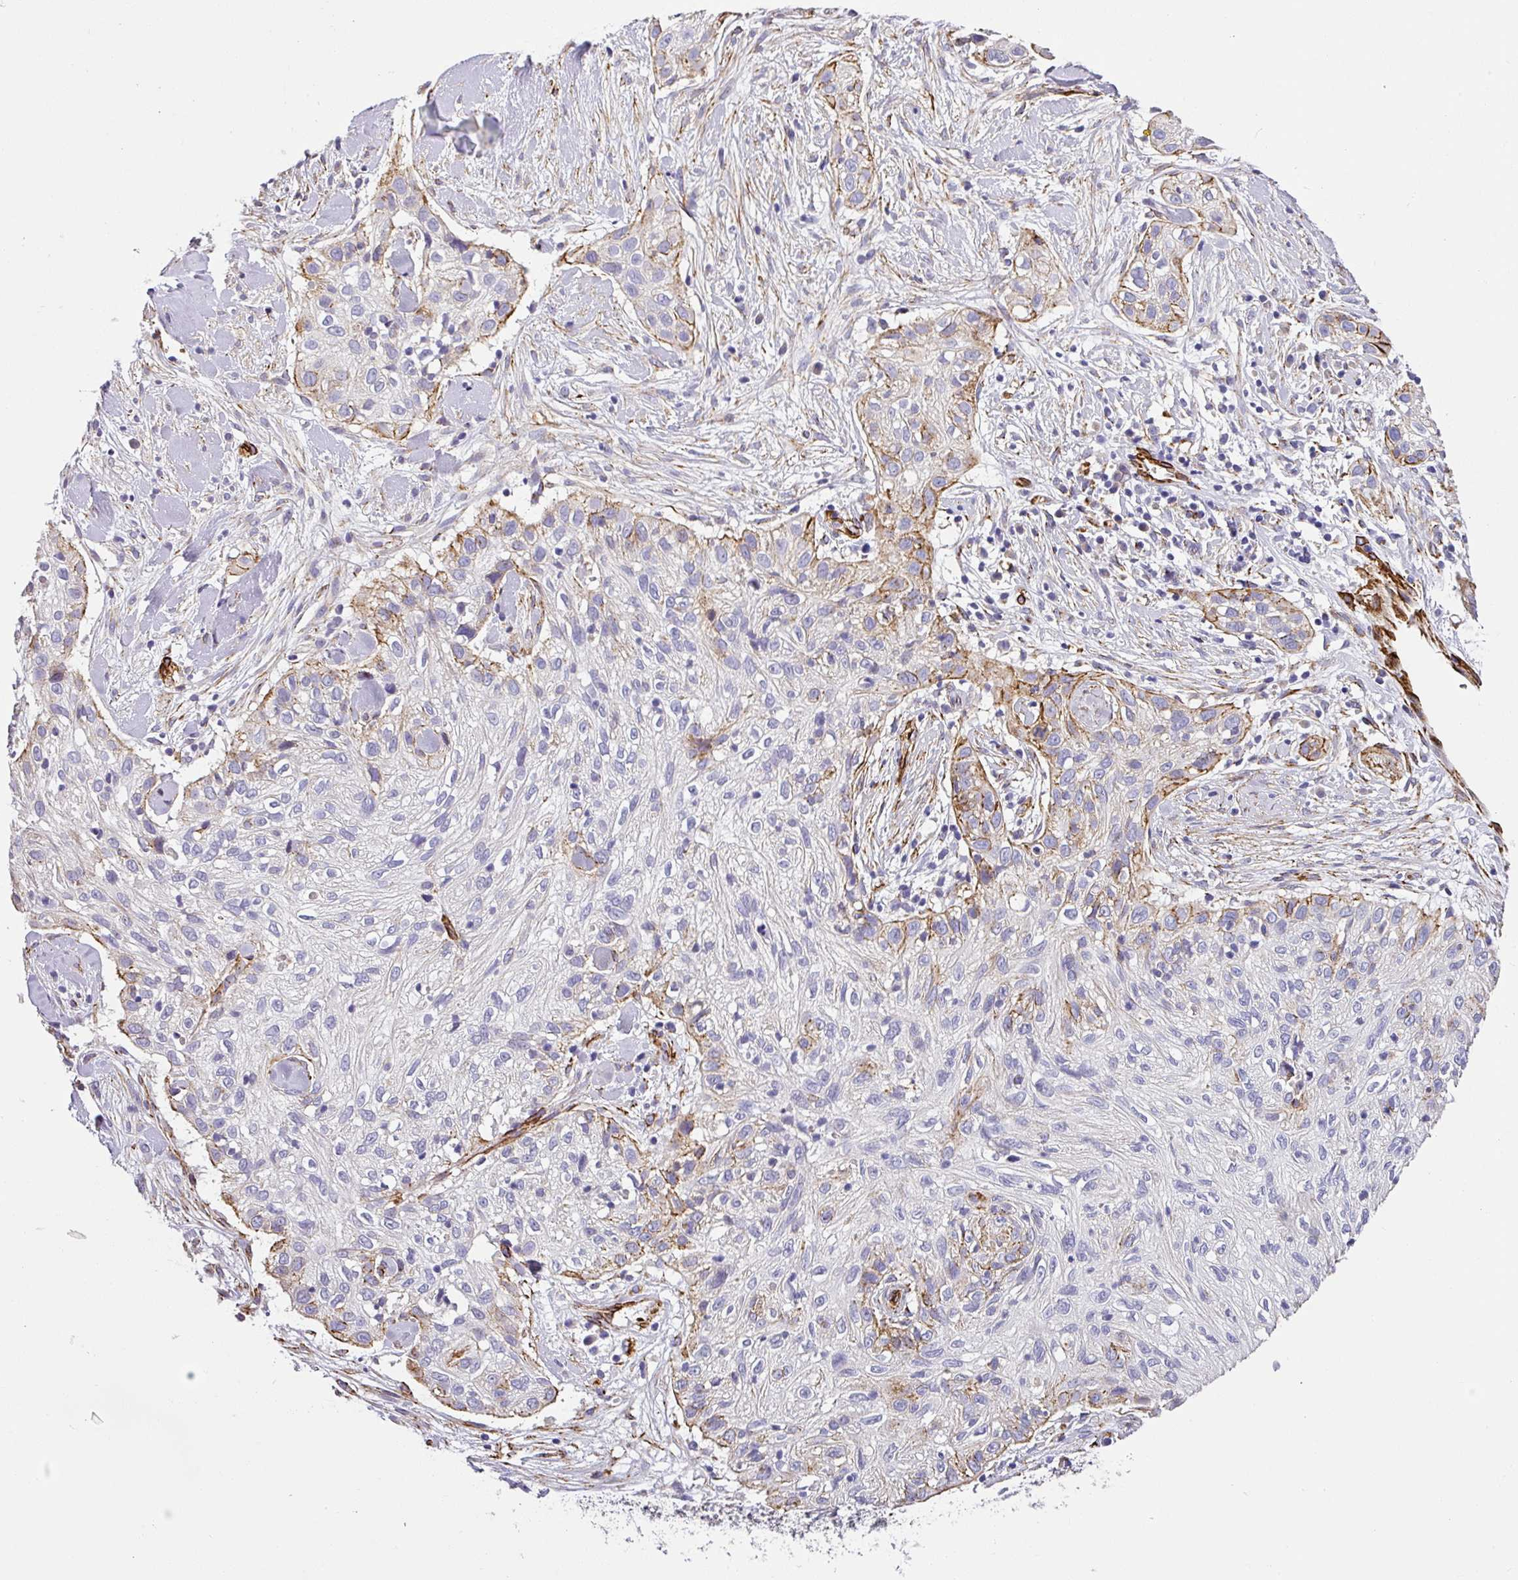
{"staining": {"intensity": "weak", "quantity": "<25%", "location": "cytoplasmic/membranous"}, "tissue": "skin cancer", "cell_type": "Tumor cells", "image_type": "cancer", "snomed": [{"axis": "morphology", "description": "Squamous cell carcinoma, NOS"}, {"axis": "topography", "description": "Skin"}], "caption": "A high-resolution micrograph shows immunohistochemistry staining of squamous cell carcinoma (skin), which demonstrates no significant staining in tumor cells.", "gene": "SLC25A17", "patient": {"sex": "male", "age": 82}}